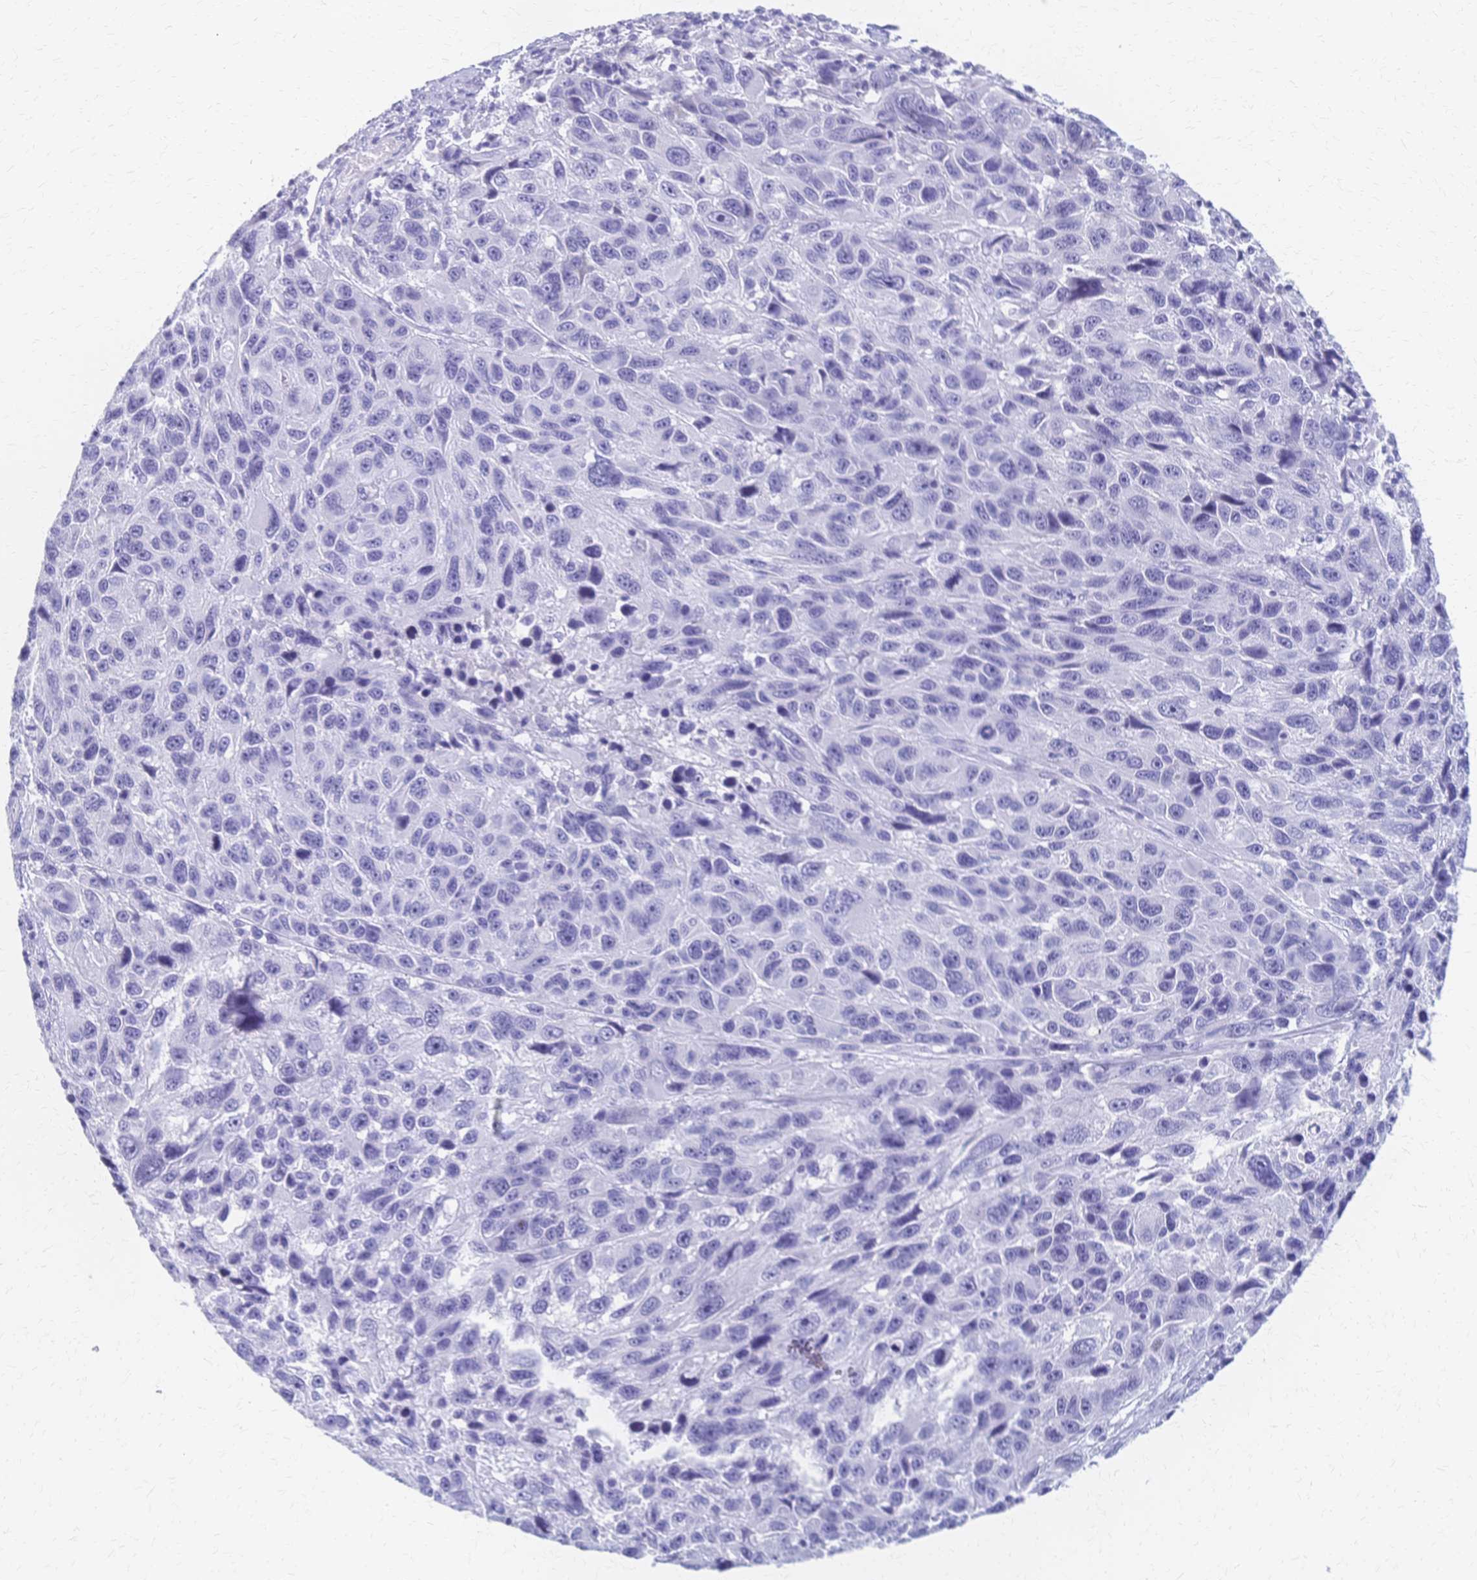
{"staining": {"intensity": "negative", "quantity": "none", "location": "none"}, "tissue": "melanoma", "cell_type": "Tumor cells", "image_type": "cancer", "snomed": [{"axis": "morphology", "description": "Malignant melanoma, NOS"}, {"axis": "topography", "description": "Skin"}], "caption": "This is an immunohistochemistry histopathology image of human melanoma. There is no staining in tumor cells.", "gene": "CYB5A", "patient": {"sex": "male", "age": 53}}